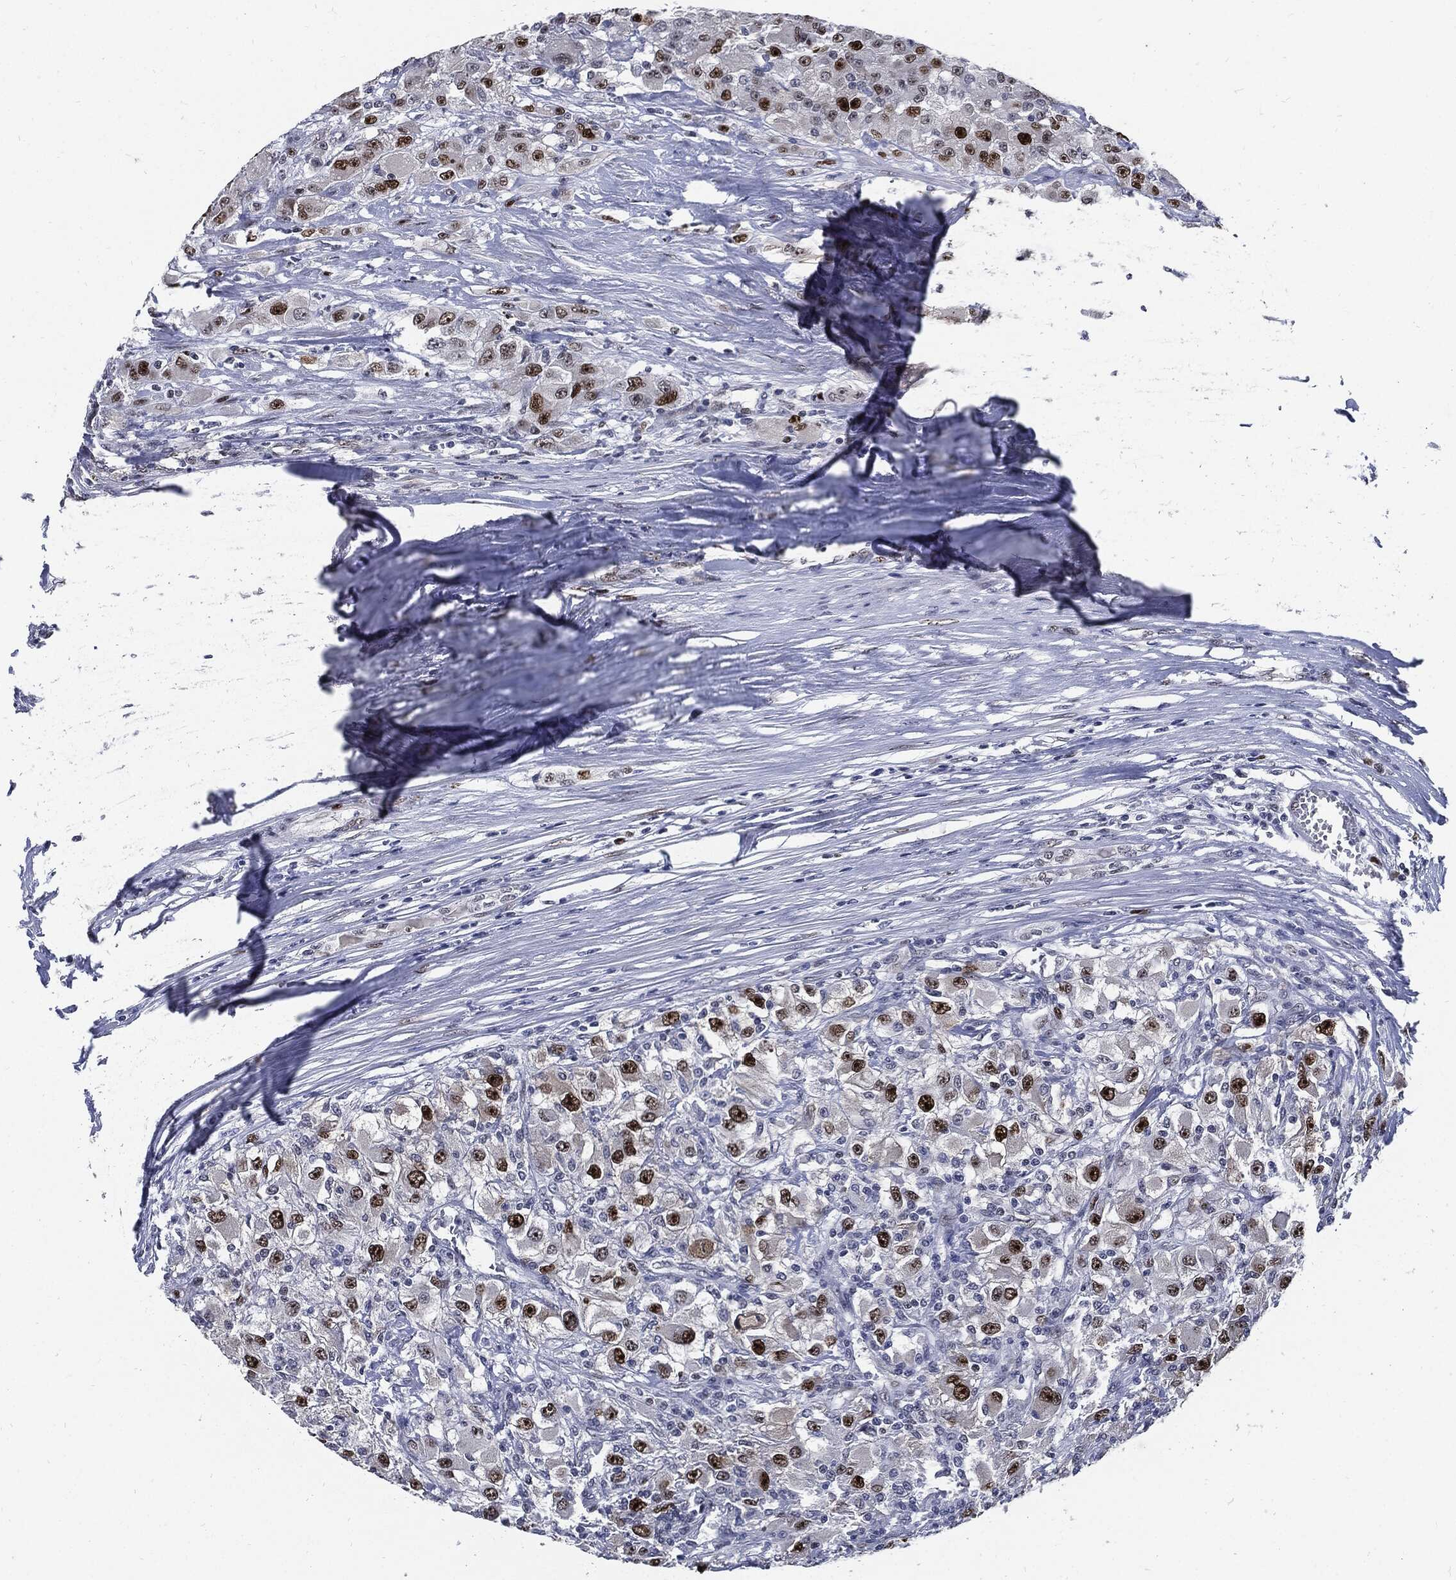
{"staining": {"intensity": "strong", "quantity": "<25%", "location": "nuclear"}, "tissue": "renal cancer", "cell_type": "Tumor cells", "image_type": "cancer", "snomed": [{"axis": "morphology", "description": "Adenocarcinoma, NOS"}, {"axis": "topography", "description": "Kidney"}], "caption": "Tumor cells reveal strong nuclear positivity in approximately <25% of cells in renal adenocarcinoma.", "gene": "NBN", "patient": {"sex": "female", "age": 67}}